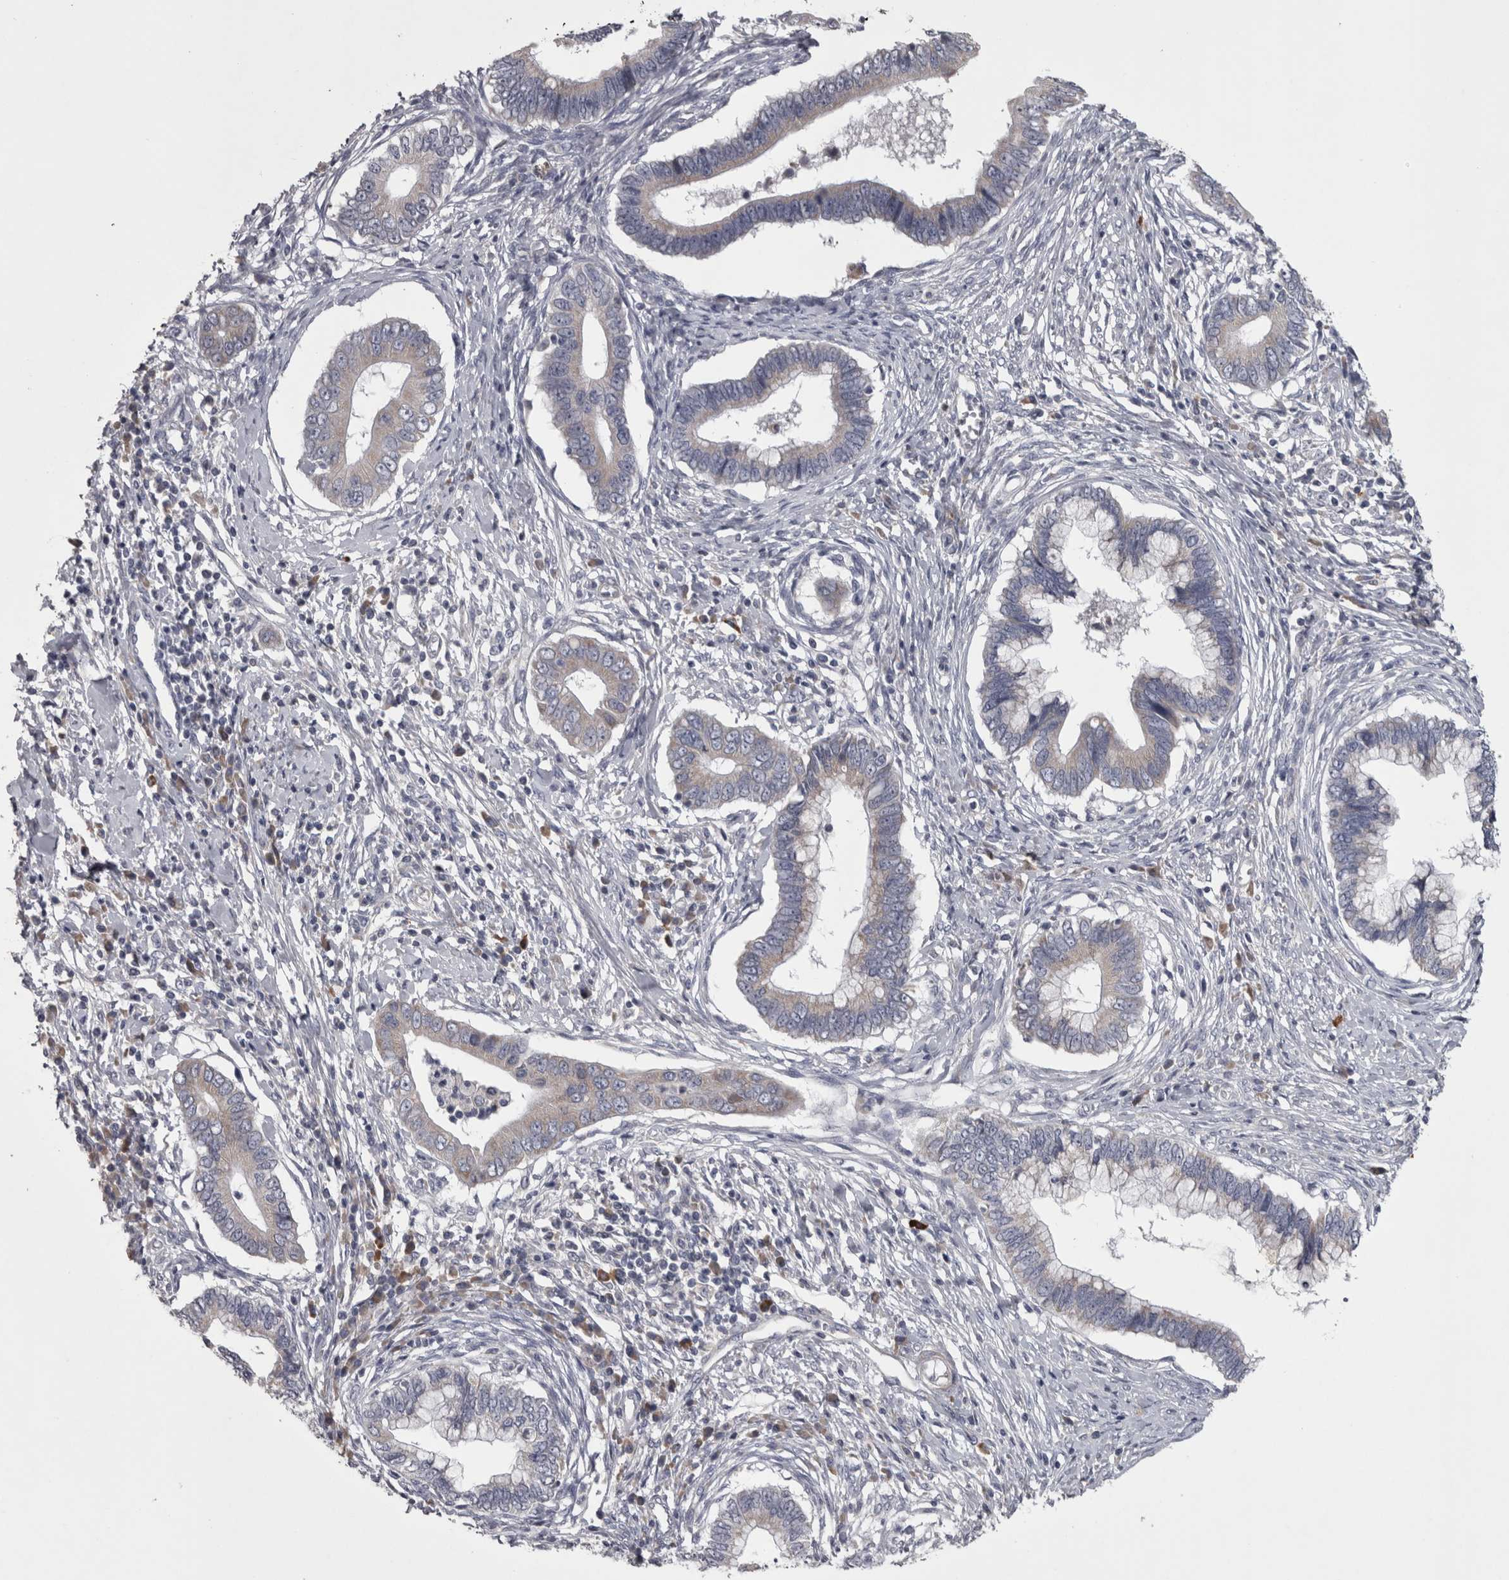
{"staining": {"intensity": "negative", "quantity": "none", "location": "none"}, "tissue": "cervical cancer", "cell_type": "Tumor cells", "image_type": "cancer", "snomed": [{"axis": "morphology", "description": "Adenocarcinoma, NOS"}, {"axis": "topography", "description": "Cervix"}], "caption": "The IHC image has no significant positivity in tumor cells of adenocarcinoma (cervical) tissue. (Brightfield microscopy of DAB immunohistochemistry at high magnification).", "gene": "DBT", "patient": {"sex": "female", "age": 44}}